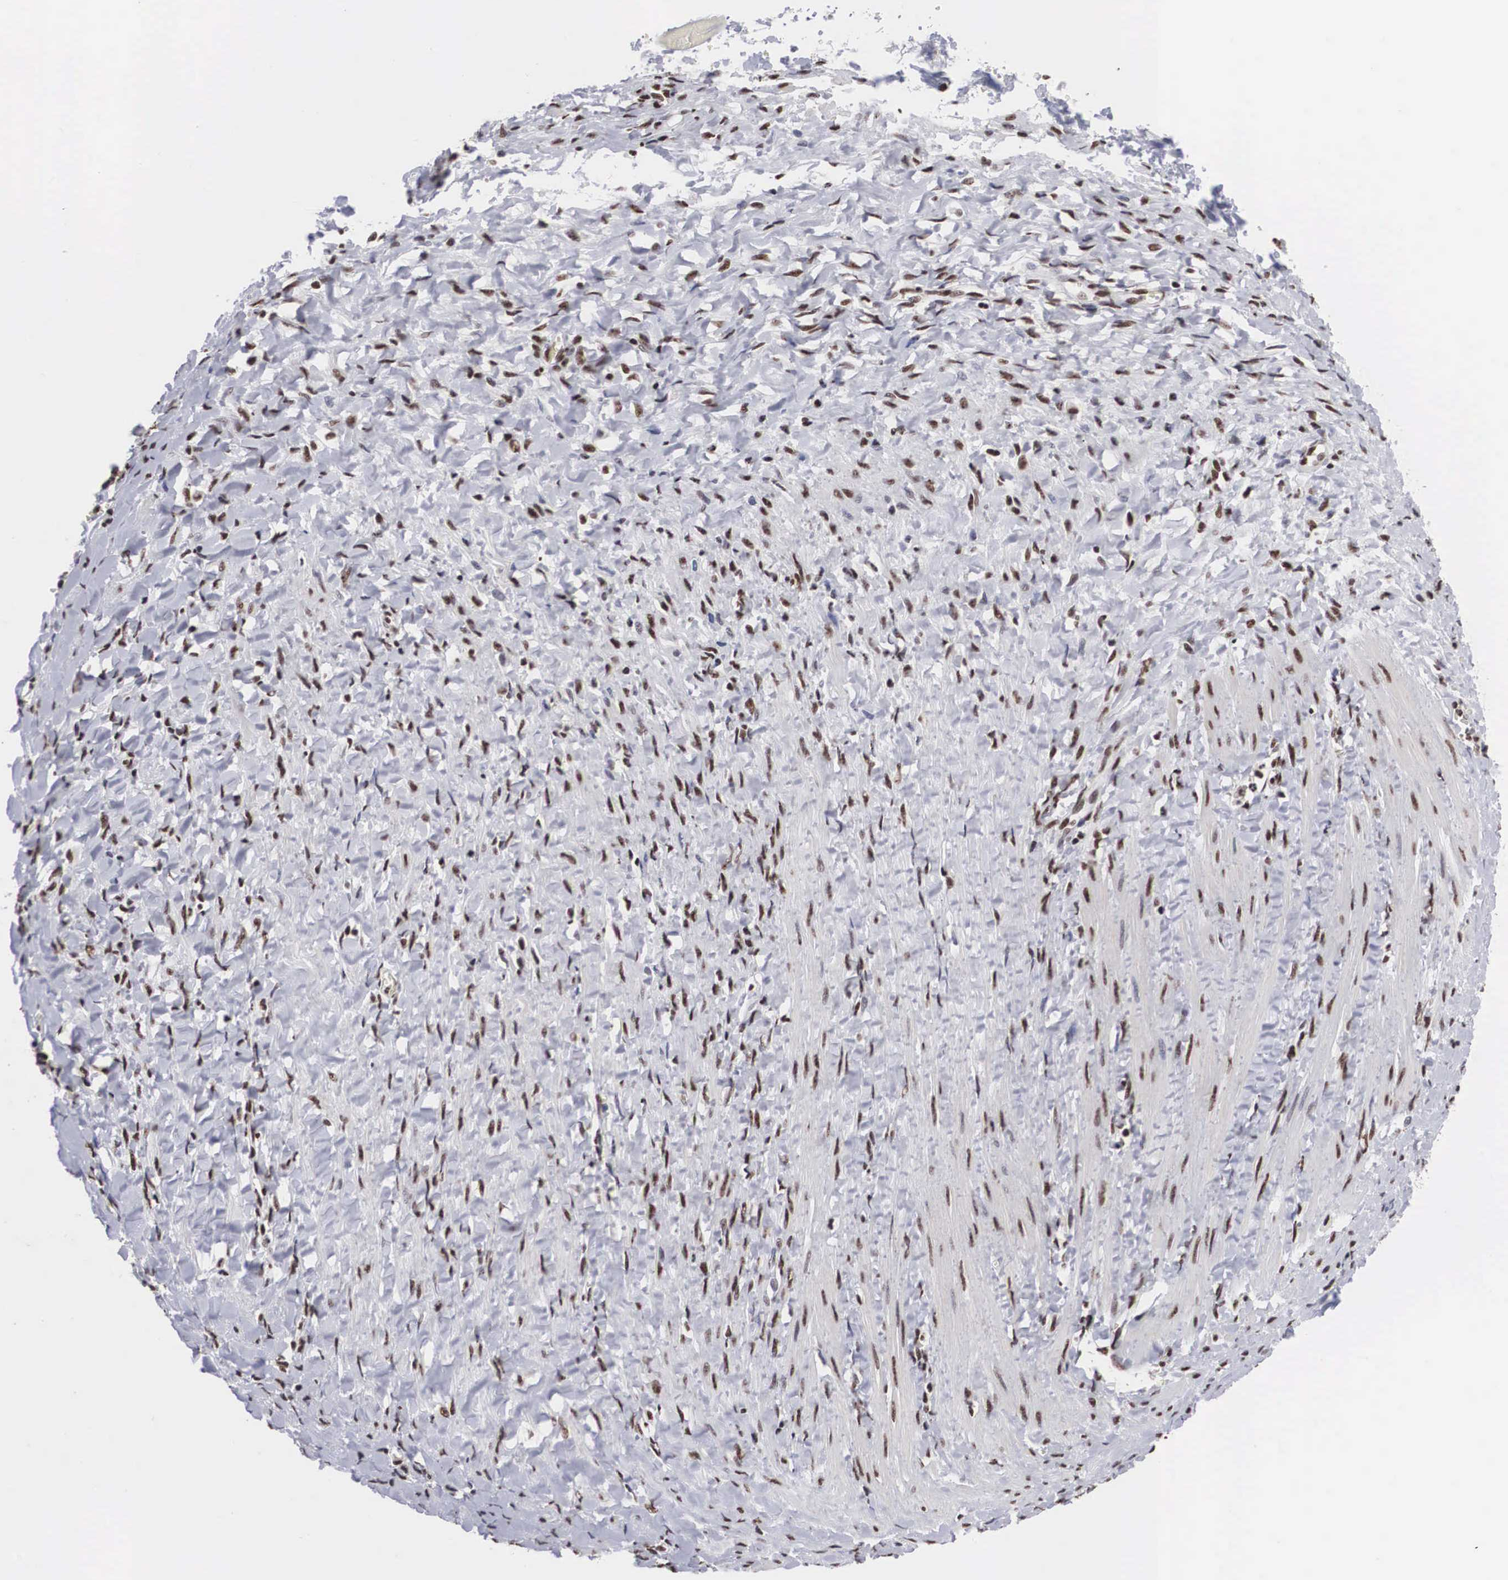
{"staining": {"intensity": "weak", "quantity": "25%-75%", "location": "nuclear"}, "tissue": "smooth muscle", "cell_type": "Smooth muscle cells", "image_type": "normal", "snomed": [{"axis": "morphology", "description": "Normal tissue, NOS"}, {"axis": "topography", "description": "Uterus"}], "caption": "This photomicrograph reveals IHC staining of normal human smooth muscle, with low weak nuclear staining in about 25%-75% of smooth muscle cells.", "gene": "ACIN1", "patient": {"sex": "female", "age": 56}}